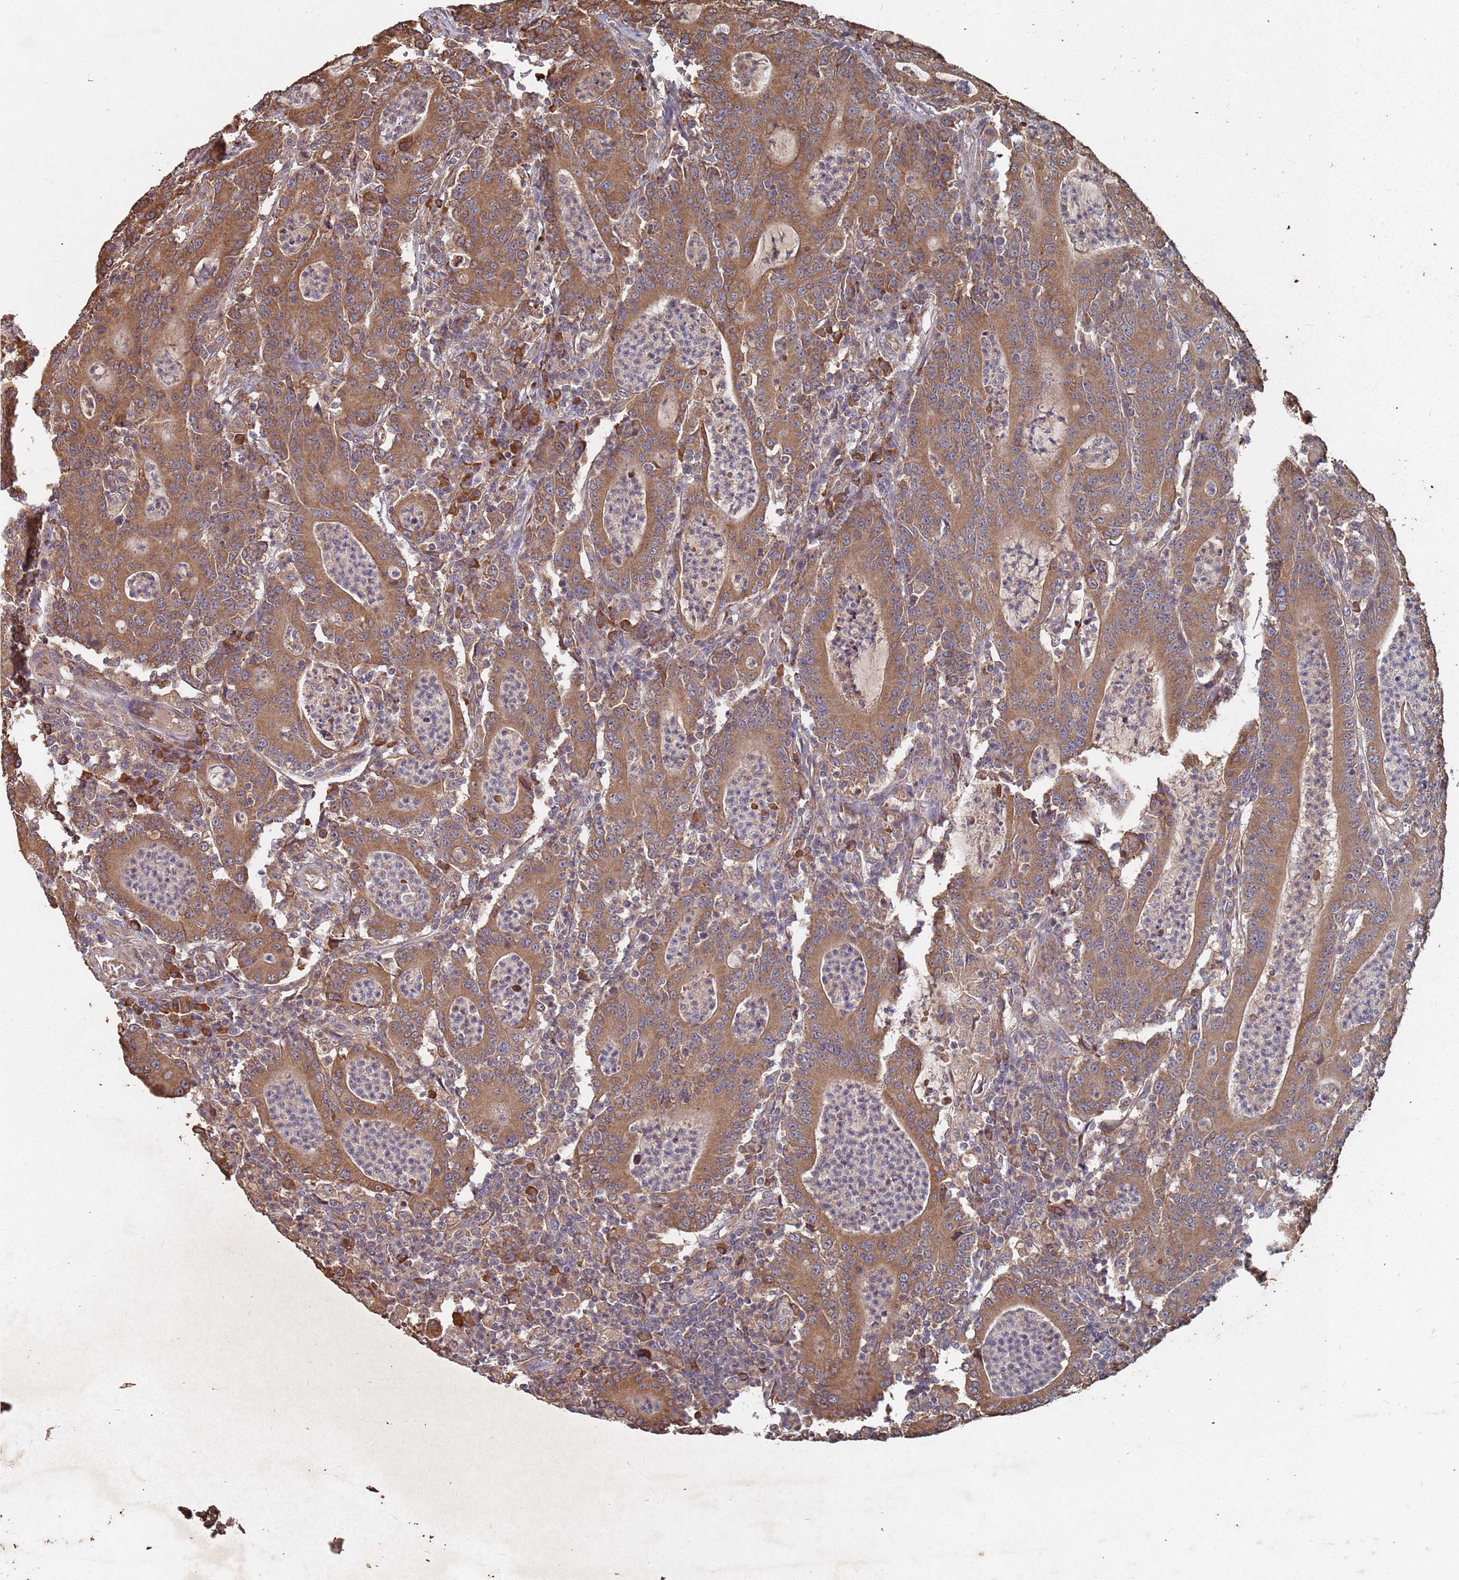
{"staining": {"intensity": "moderate", "quantity": ">75%", "location": "cytoplasmic/membranous"}, "tissue": "colorectal cancer", "cell_type": "Tumor cells", "image_type": "cancer", "snomed": [{"axis": "morphology", "description": "Adenocarcinoma, NOS"}, {"axis": "topography", "description": "Colon"}], "caption": "An image of human colorectal cancer (adenocarcinoma) stained for a protein demonstrates moderate cytoplasmic/membranous brown staining in tumor cells.", "gene": "ATG5", "patient": {"sex": "male", "age": 83}}